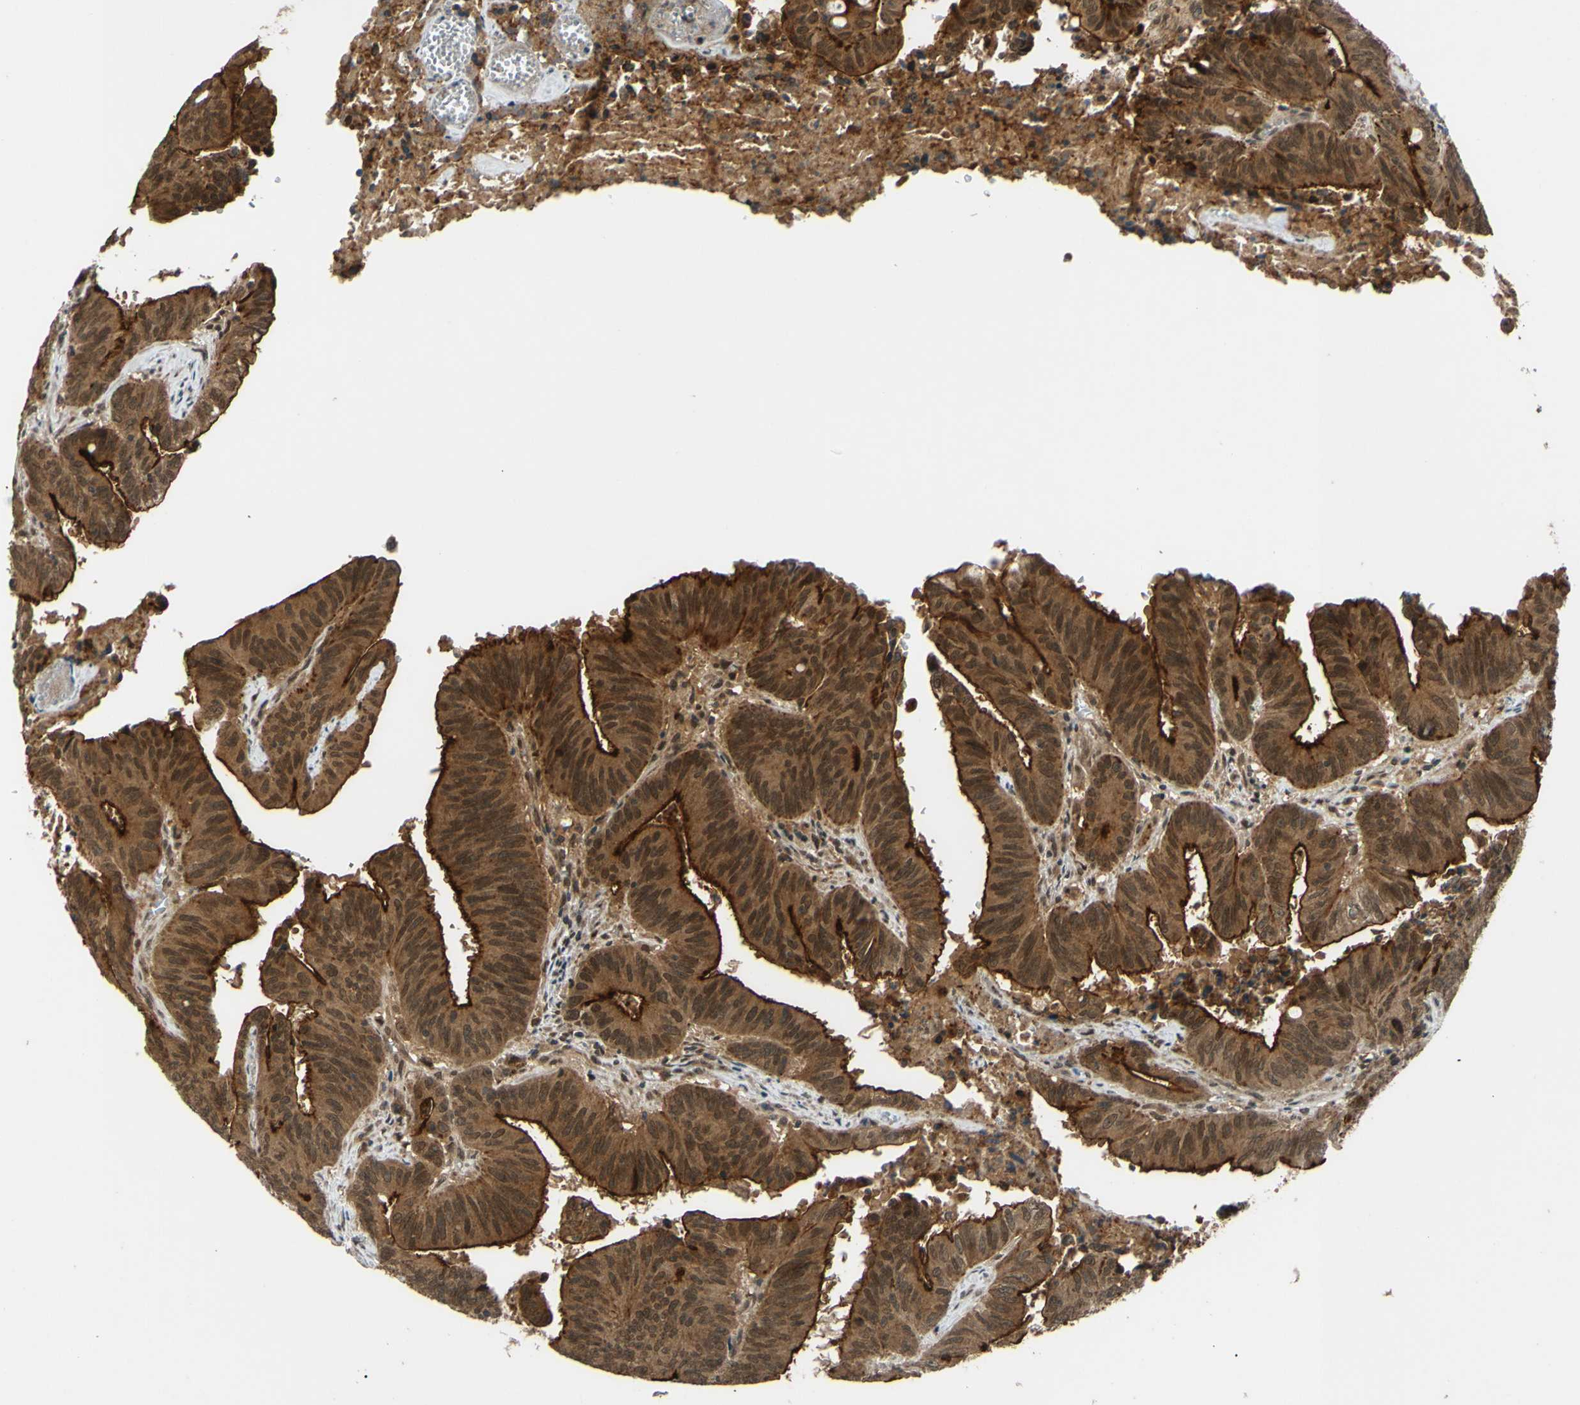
{"staining": {"intensity": "strong", "quantity": ">75%", "location": "cytoplasmic/membranous,nuclear"}, "tissue": "colorectal cancer", "cell_type": "Tumor cells", "image_type": "cancer", "snomed": [{"axis": "morphology", "description": "Adenocarcinoma, NOS"}, {"axis": "topography", "description": "Colon"}], "caption": "Tumor cells show high levels of strong cytoplasmic/membranous and nuclear staining in about >75% of cells in human colorectal cancer (adenocarcinoma). The protein is shown in brown color, while the nuclei are stained blue.", "gene": "ABCC8", "patient": {"sex": "male", "age": 45}}